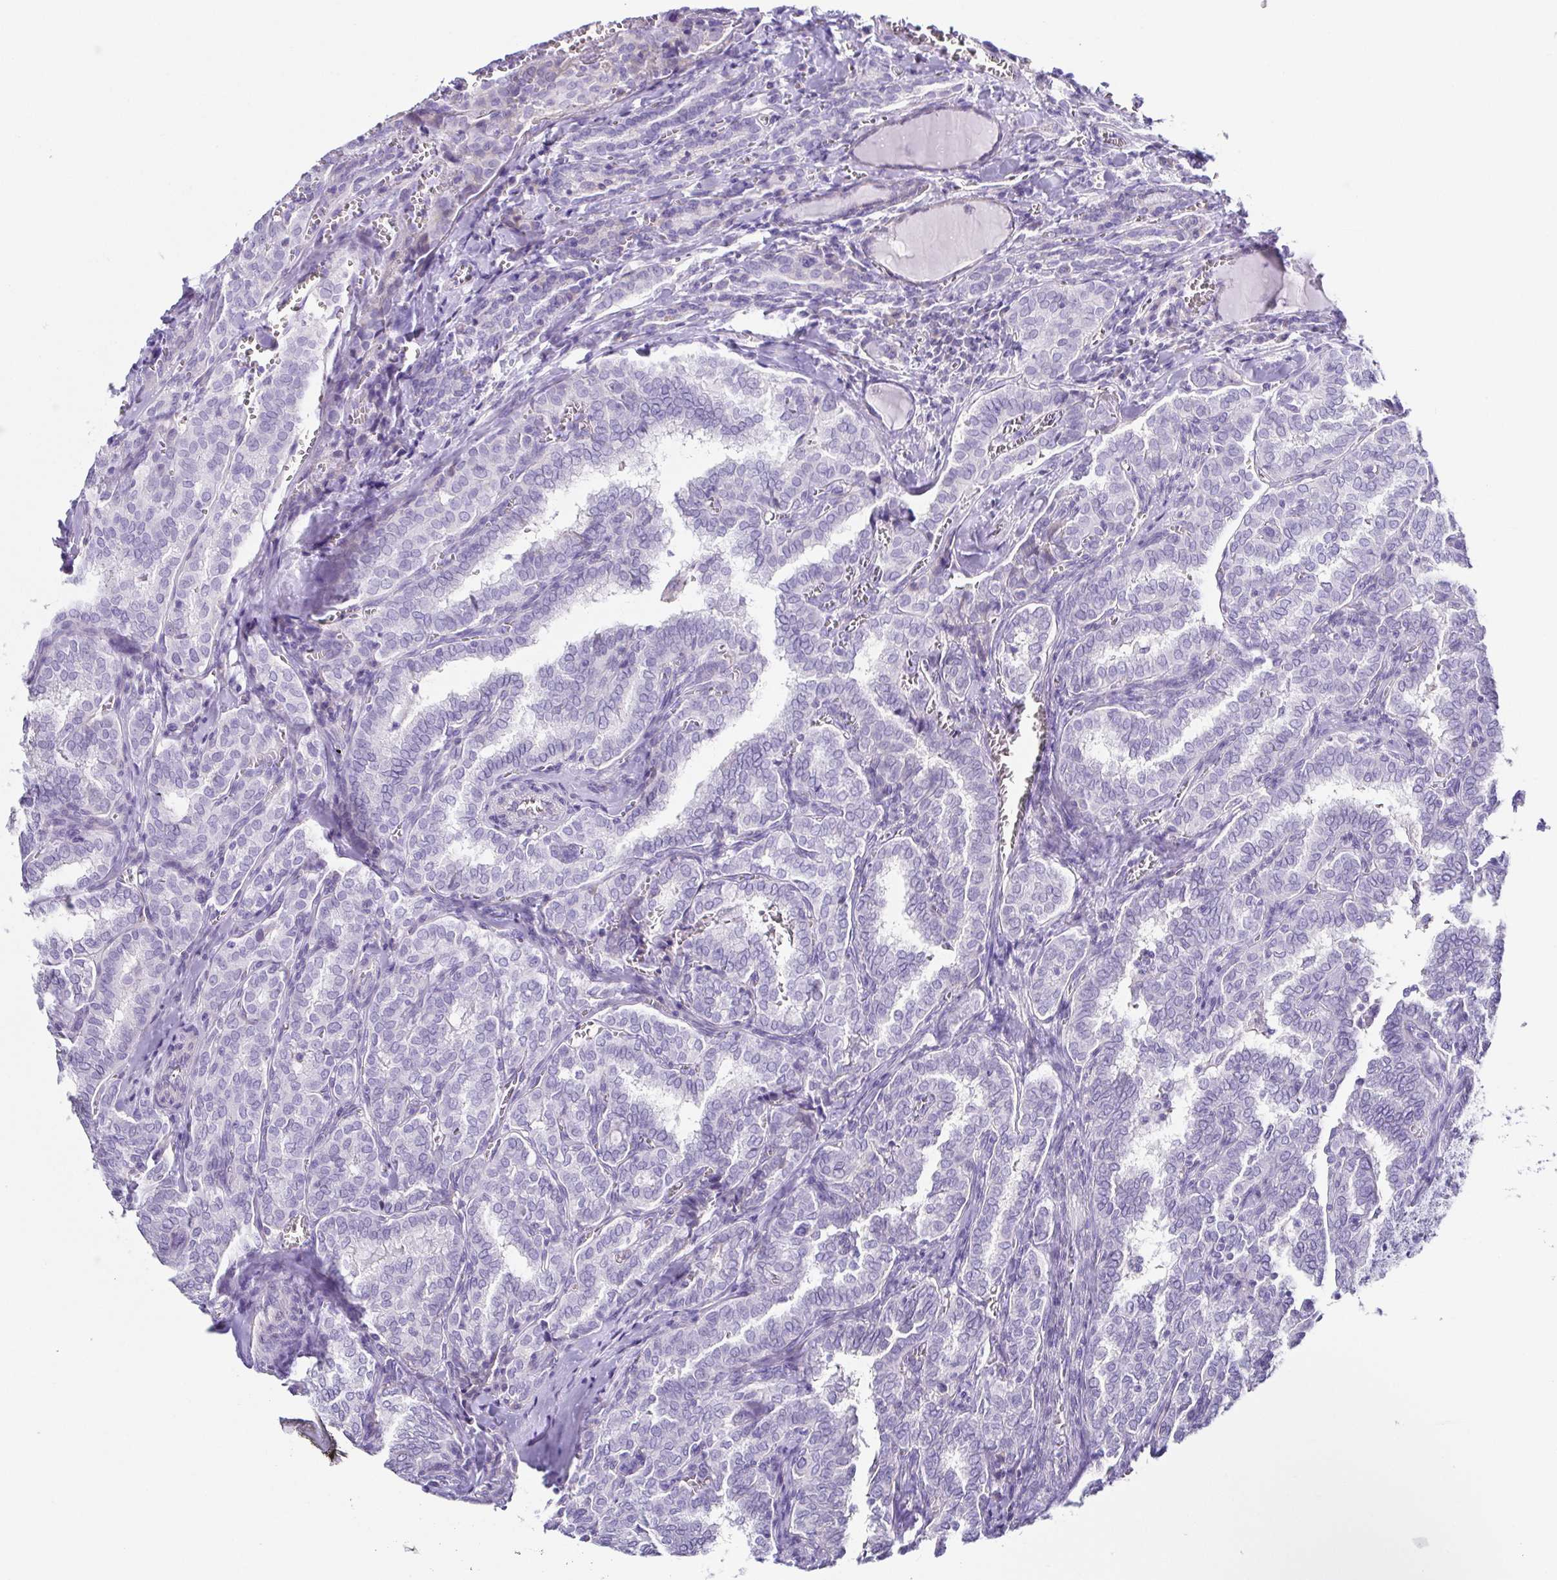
{"staining": {"intensity": "negative", "quantity": "none", "location": "none"}, "tissue": "thyroid cancer", "cell_type": "Tumor cells", "image_type": "cancer", "snomed": [{"axis": "morphology", "description": "Papillary adenocarcinoma, NOS"}, {"axis": "topography", "description": "Thyroid gland"}], "caption": "Tumor cells are negative for protein expression in human papillary adenocarcinoma (thyroid). (Immunohistochemistry, brightfield microscopy, high magnification).", "gene": "TNNT2", "patient": {"sex": "female", "age": 30}}